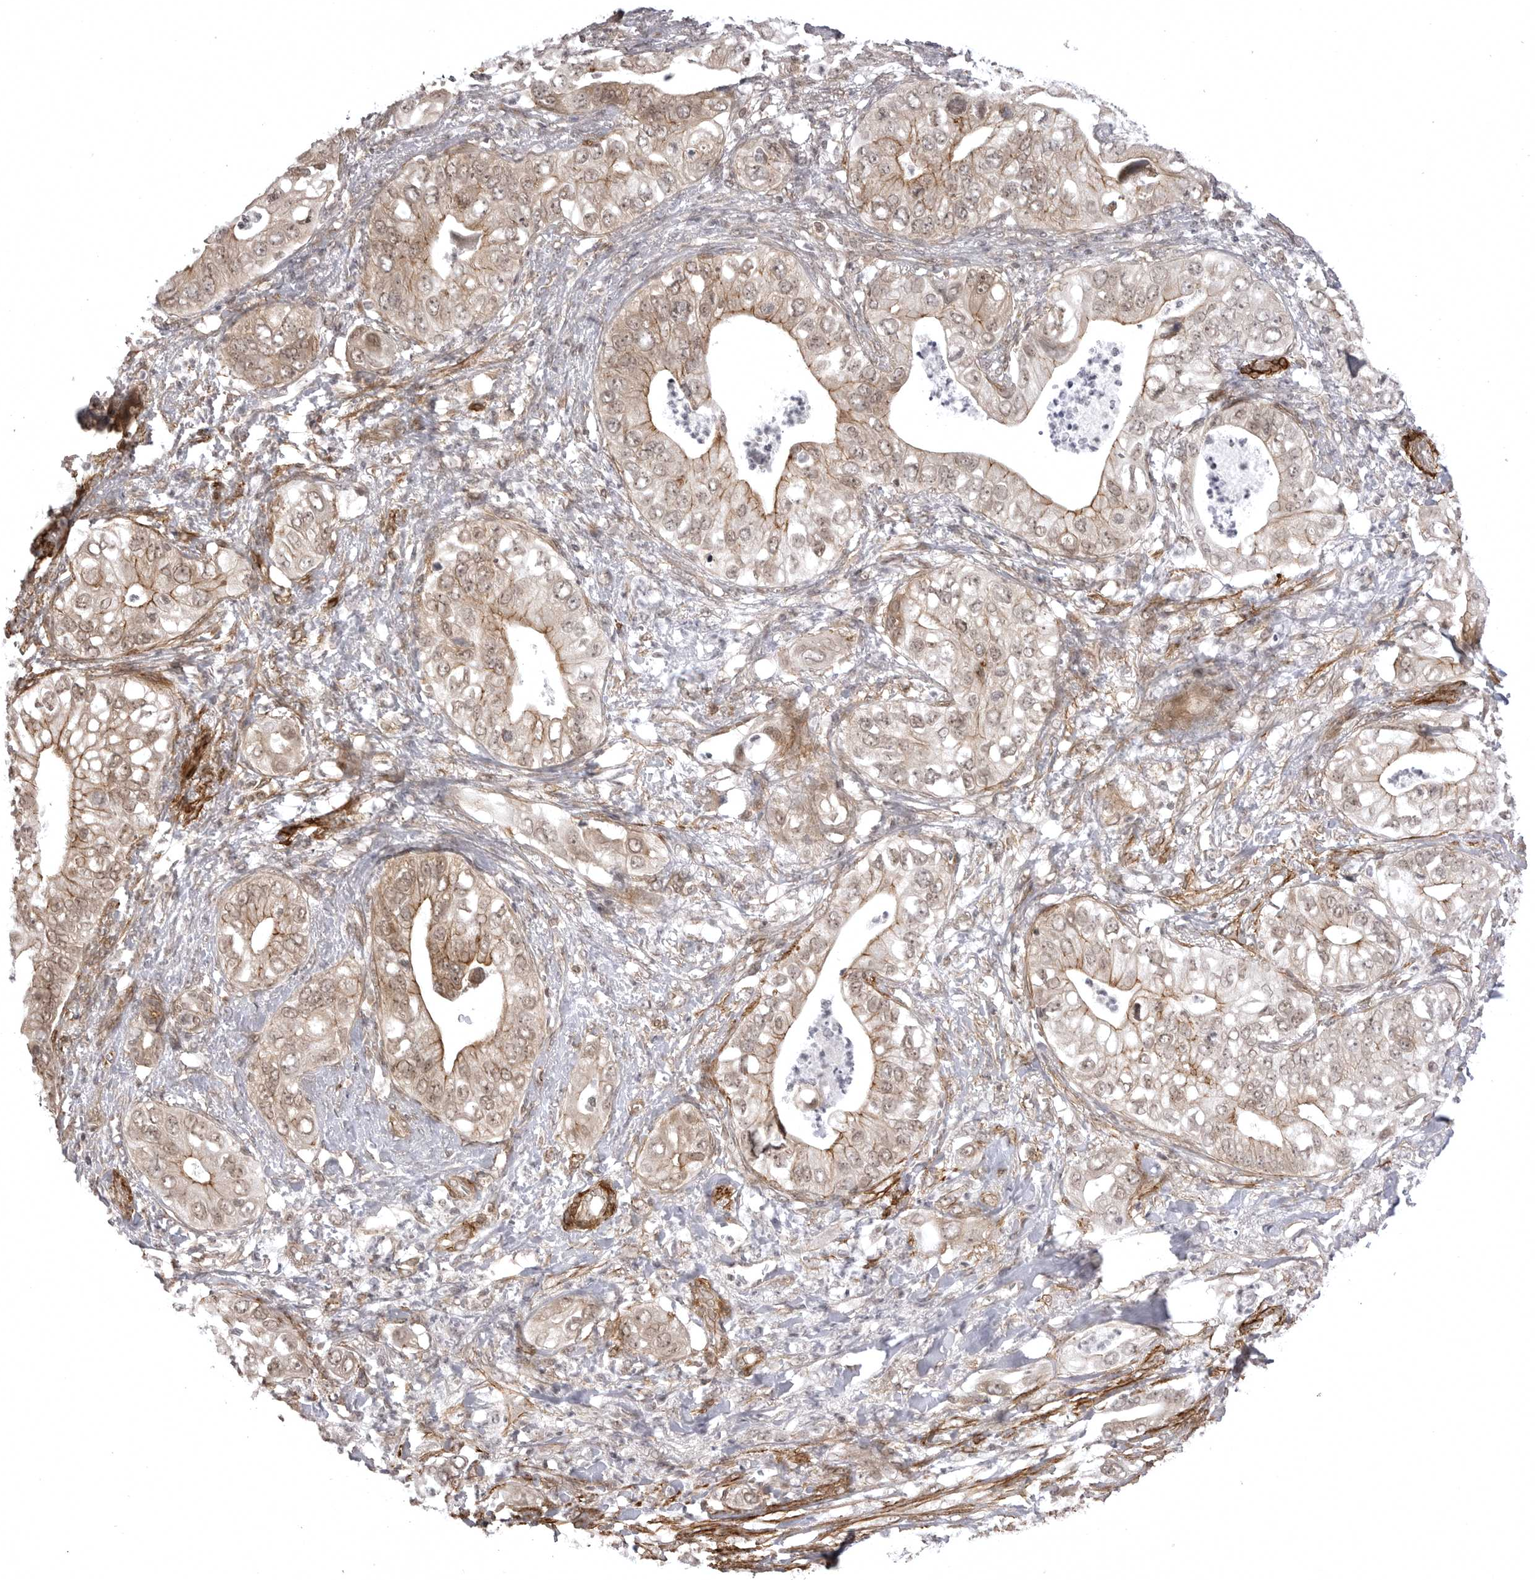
{"staining": {"intensity": "moderate", "quantity": "25%-75%", "location": "cytoplasmic/membranous"}, "tissue": "pancreatic cancer", "cell_type": "Tumor cells", "image_type": "cancer", "snomed": [{"axis": "morphology", "description": "Adenocarcinoma, NOS"}, {"axis": "topography", "description": "Pancreas"}], "caption": "High-magnification brightfield microscopy of adenocarcinoma (pancreatic) stained with DAB (3,3'-diaminobenzidine) (brown) and counterstained with hematoxylin (blue). tumor cells exhibit moderate cytoplasmic/membranous staining is seen in approximately25%-75% of cells.", "gene": "SORBS1", "patient": {"sex": "female", "age": 78}}